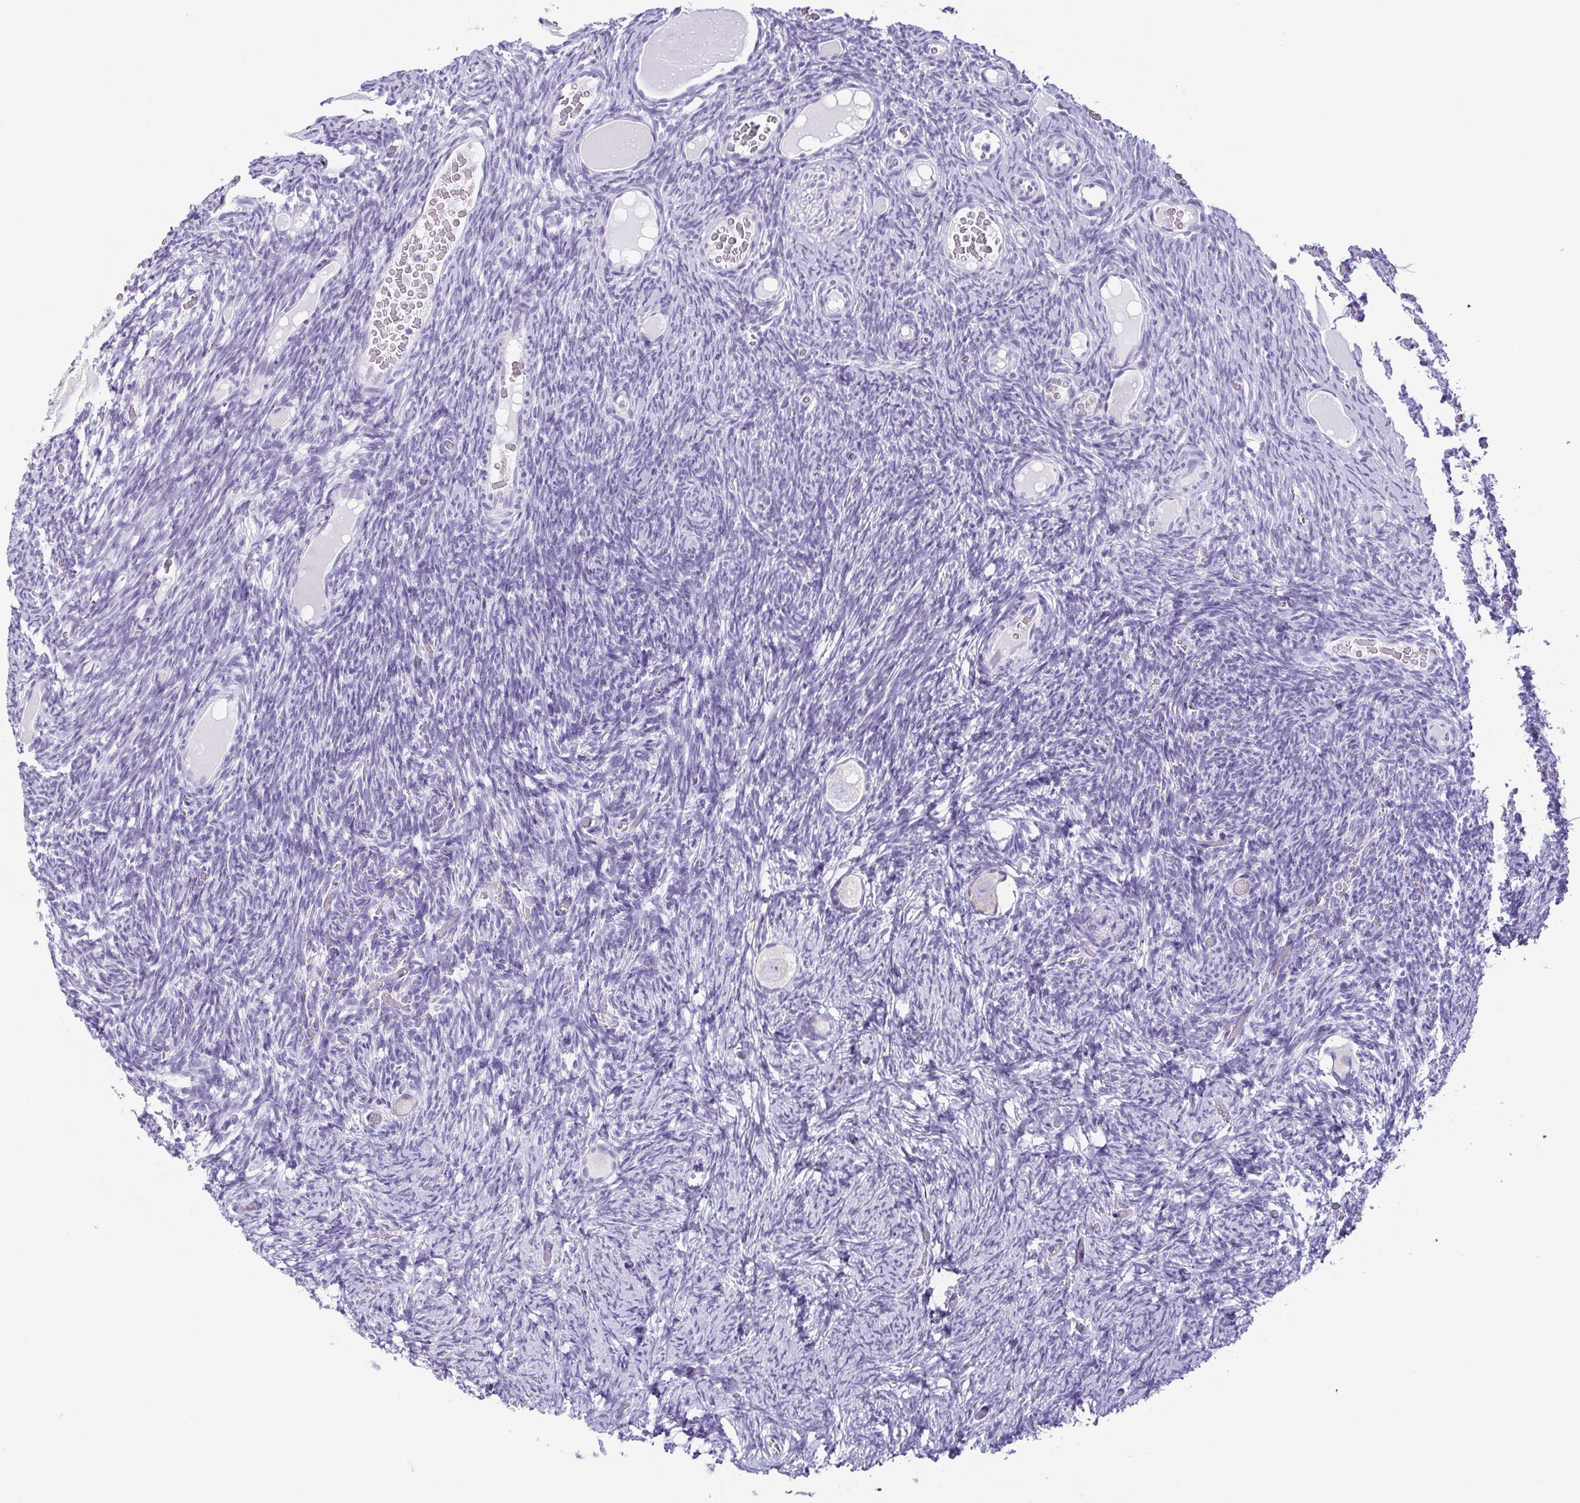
{"staining": {"intensity": "negative", "quantity": "none", "location": "none"}, "tissue": "ovary", "cell_type": "Follicle cells", "image_type": "normal", "snomed": [{"axis": "morphology", "description": "Normal tissue, NOS"}, {"axis": "topography", "description": "Ovary"}], "caption": "High magnification brightfield microscopy of benign ovary stained with DAB (brown) and counterstained with hematoxylin (blue): follicle cells show no significant staining. (DAB (3,3'-diaminobenzidine) immunohistochemistry, high magnification).", "gene": "ESX1", "patient": {"sex": "female", "age": 34}}